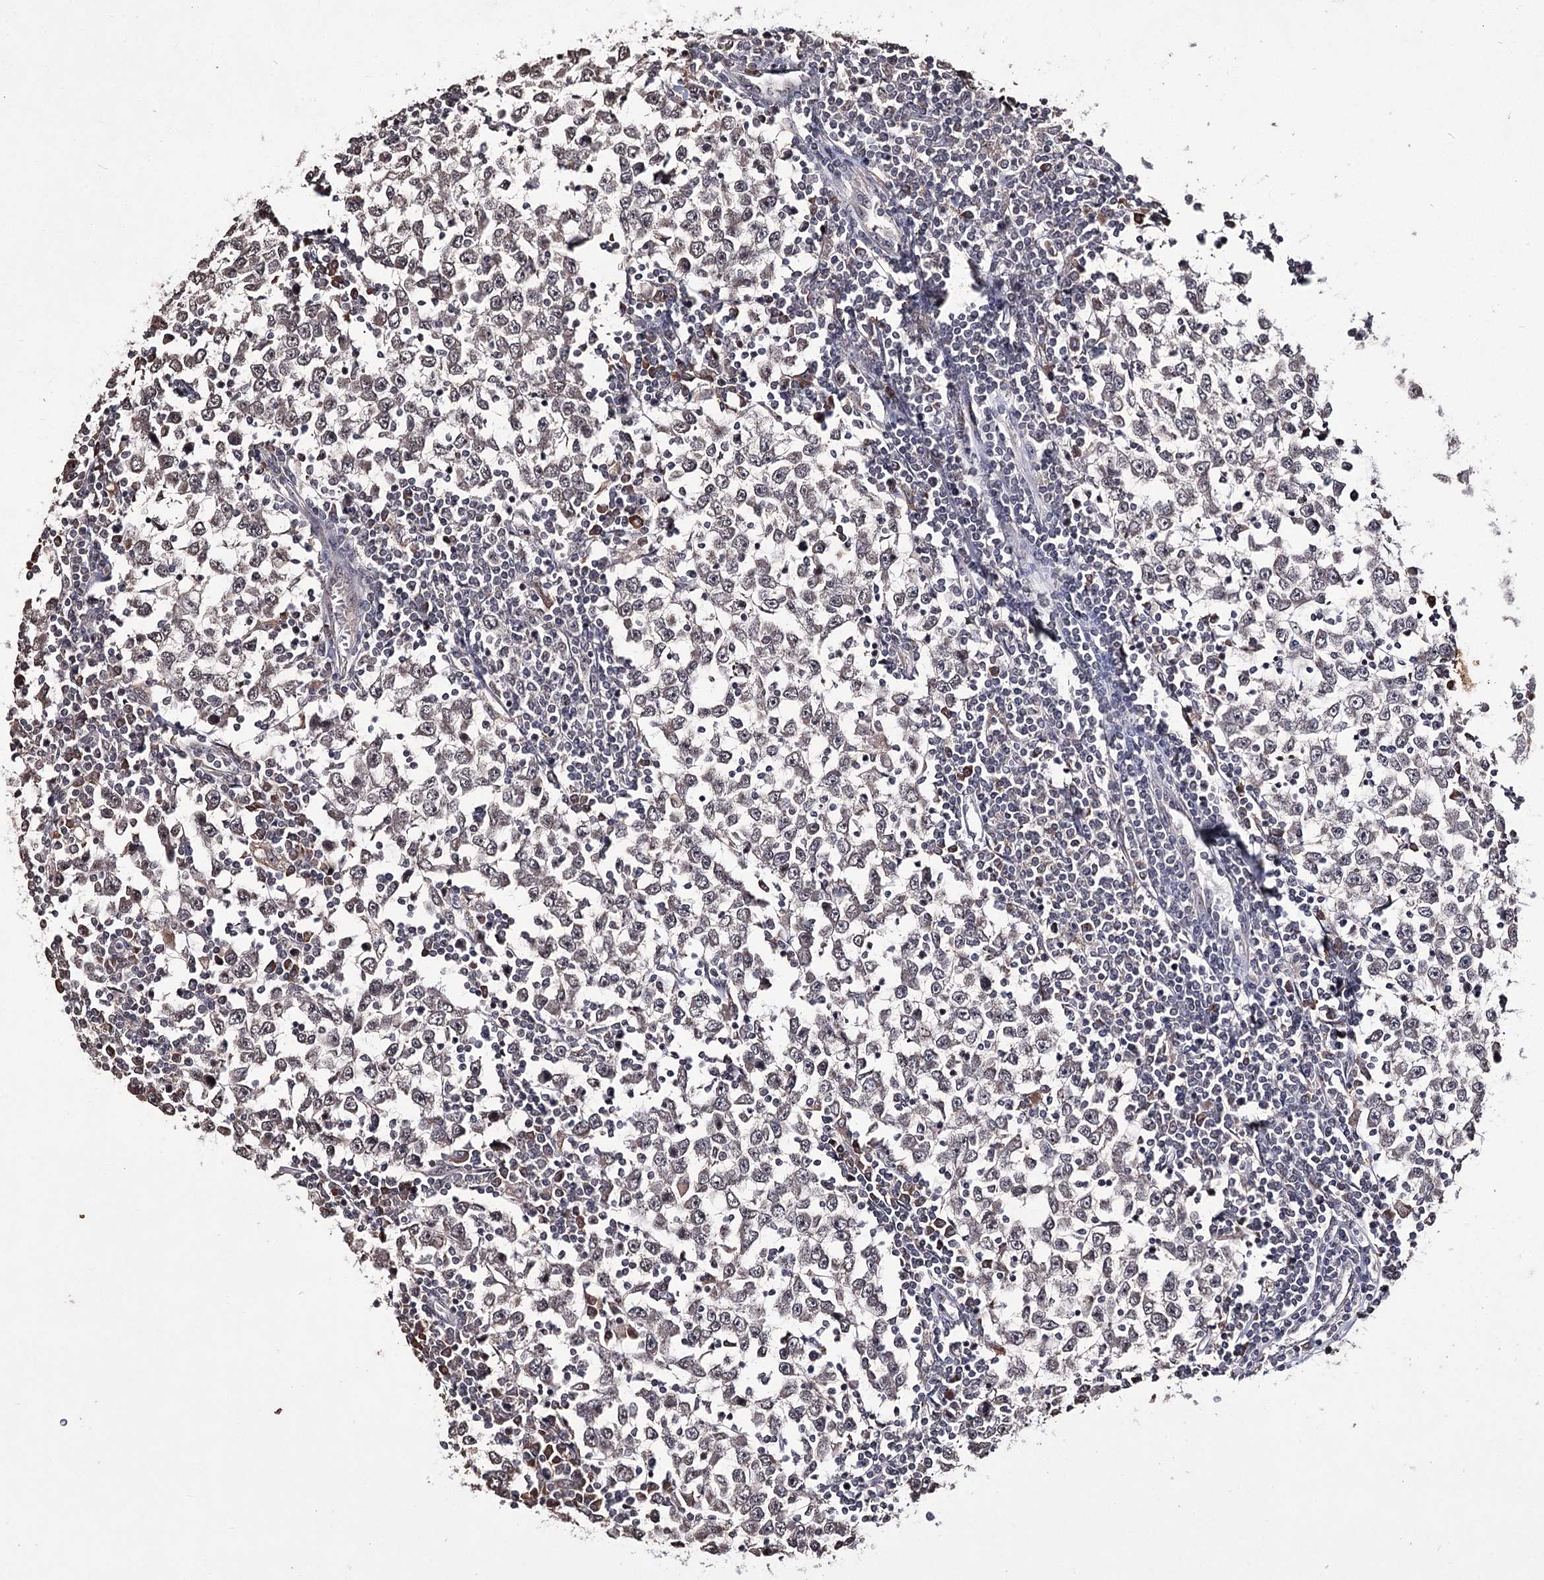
{"staining": {"intensity": "weak", "quantity": "25%-75%", "location": "nuclear"}, "tissue": "testis cancer", "cell_type": "Tumor cells", "image_type": "cancer", "snomed": [{"axis": "morphology", "description": "Seminoma, NOS"}, {"axis": "topography", "description": "Testis"}], "caption": "Immunohistochemical staining of testis cancer (seminoma) demonstrates low levels of weak nuclear expression in about 25%-75% of tumor cells.", "gene": "VGLL4", "patient": {"sex": "male", "age": 65}}